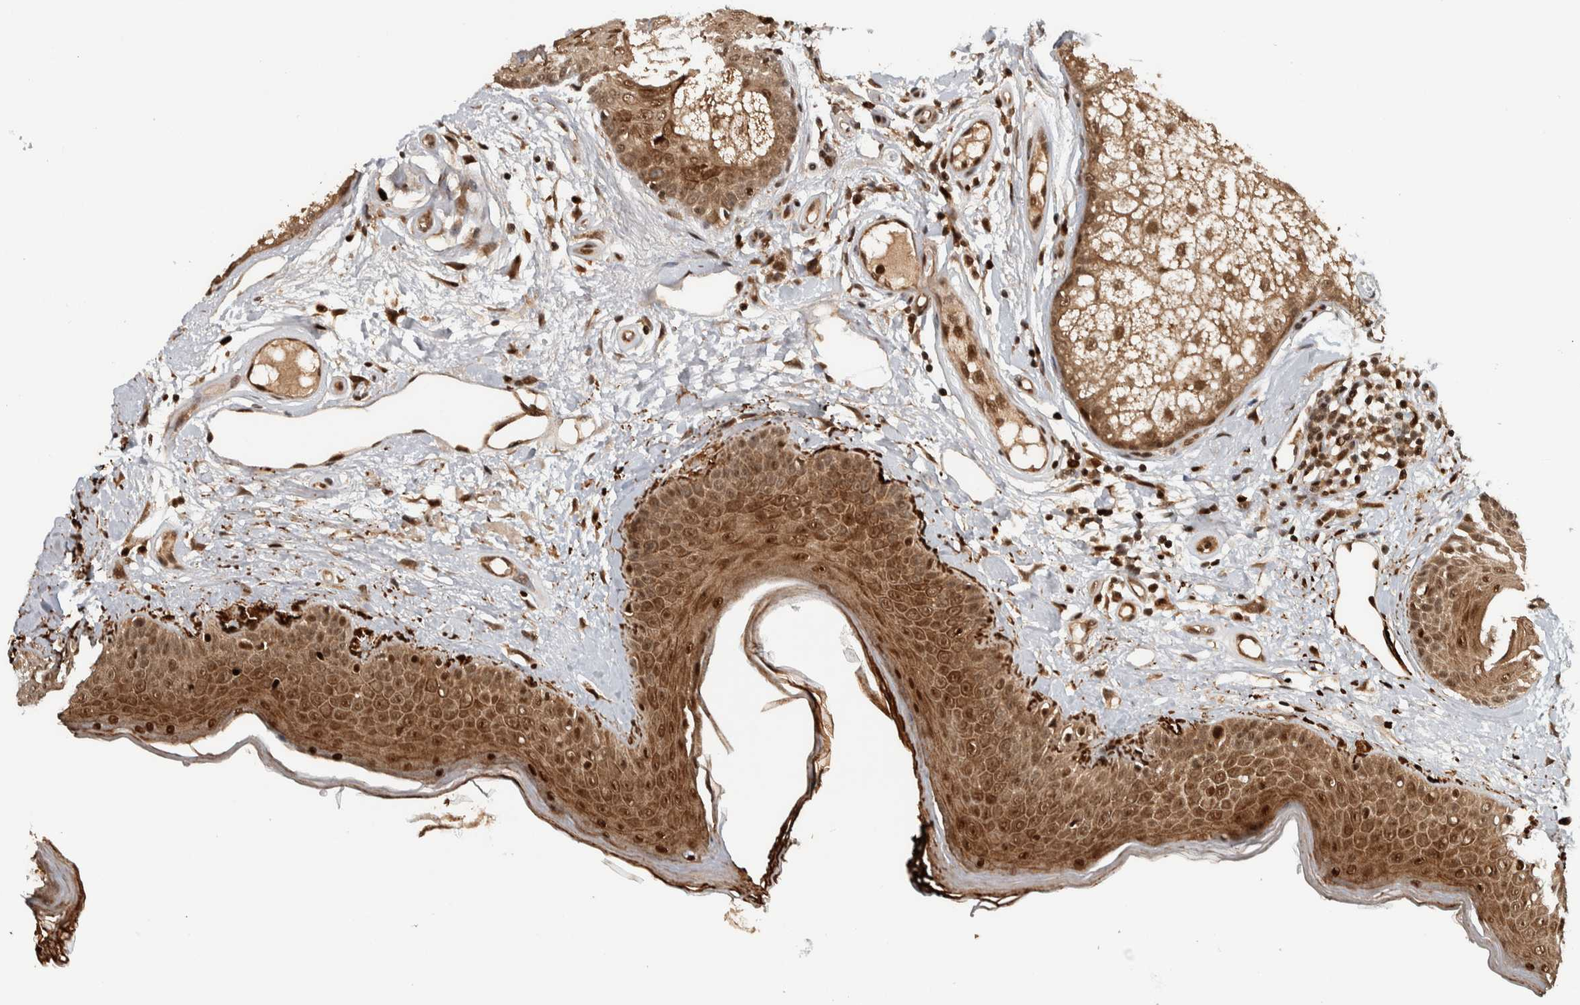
{"staining": {"intensity": "strong", "quantity": ">75%", "location": "cytoplasmic/membranous,nuclear"}, "tissue": "oral mucosa", "cell_type": "Squamous epithelial cells", "image_type": "normal", "snomed": [{"axis": "morphology", "description": "Normal tissue, NOS"}, {"axis": "topography", "description": "Skin"}, {"axis": "topography", "description": "Oral tissue"}], "caption": "Brown immunohistochemical staining in normal oral mucosa exhibits strong cytoplasmic/membranous,nuclear staining in about >75% of squamous epithelial cells. The staining is performed using DAB brown chromogen to label protein expression. The nuclei are counter-stained blue using hematoxylin.", "gene": "RPS6KA4", "patient": {"sex": "male", "age": 84}}